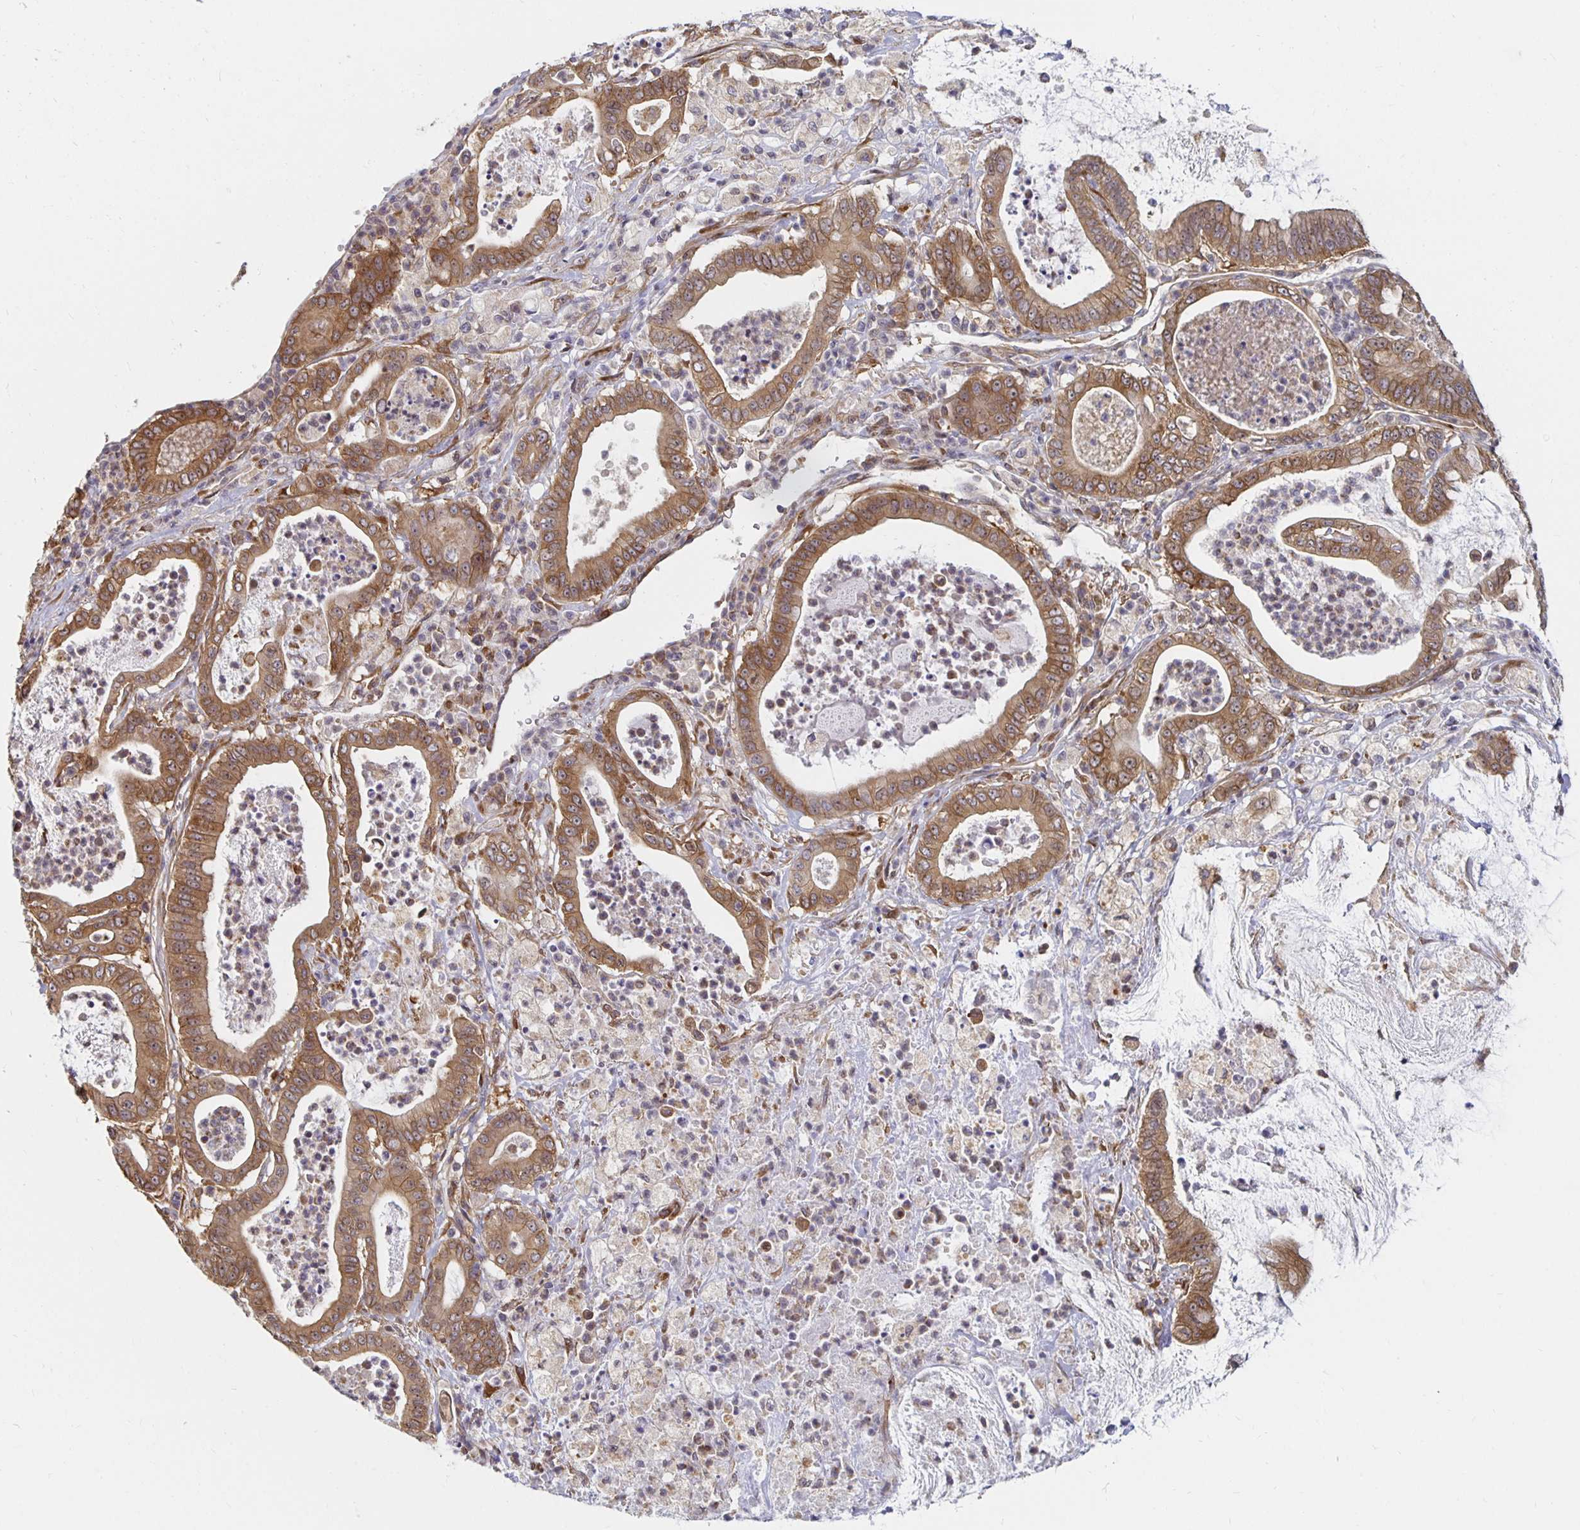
{"staining": {"intensity": "moderate", "quantity": ">75%", "location": "cytoplasmic/membranous"}, "tissue": "pancreatic cancer", "cell_type": "Tumor cells", "image_type": "cancer", "snomed": [{"axis": "morphology", "description": "Adenocarcinoma, NOS"}, {"axis": "topography", "description": "Pancreas"}], "caption": "A brown stain labels moderate cytoplasmic/membranous expression of a protein in human pancreatic adenocarcinoma tumor cells.", "gene": "PDAP1", "patient": {"sex": "male", "age": 71}}